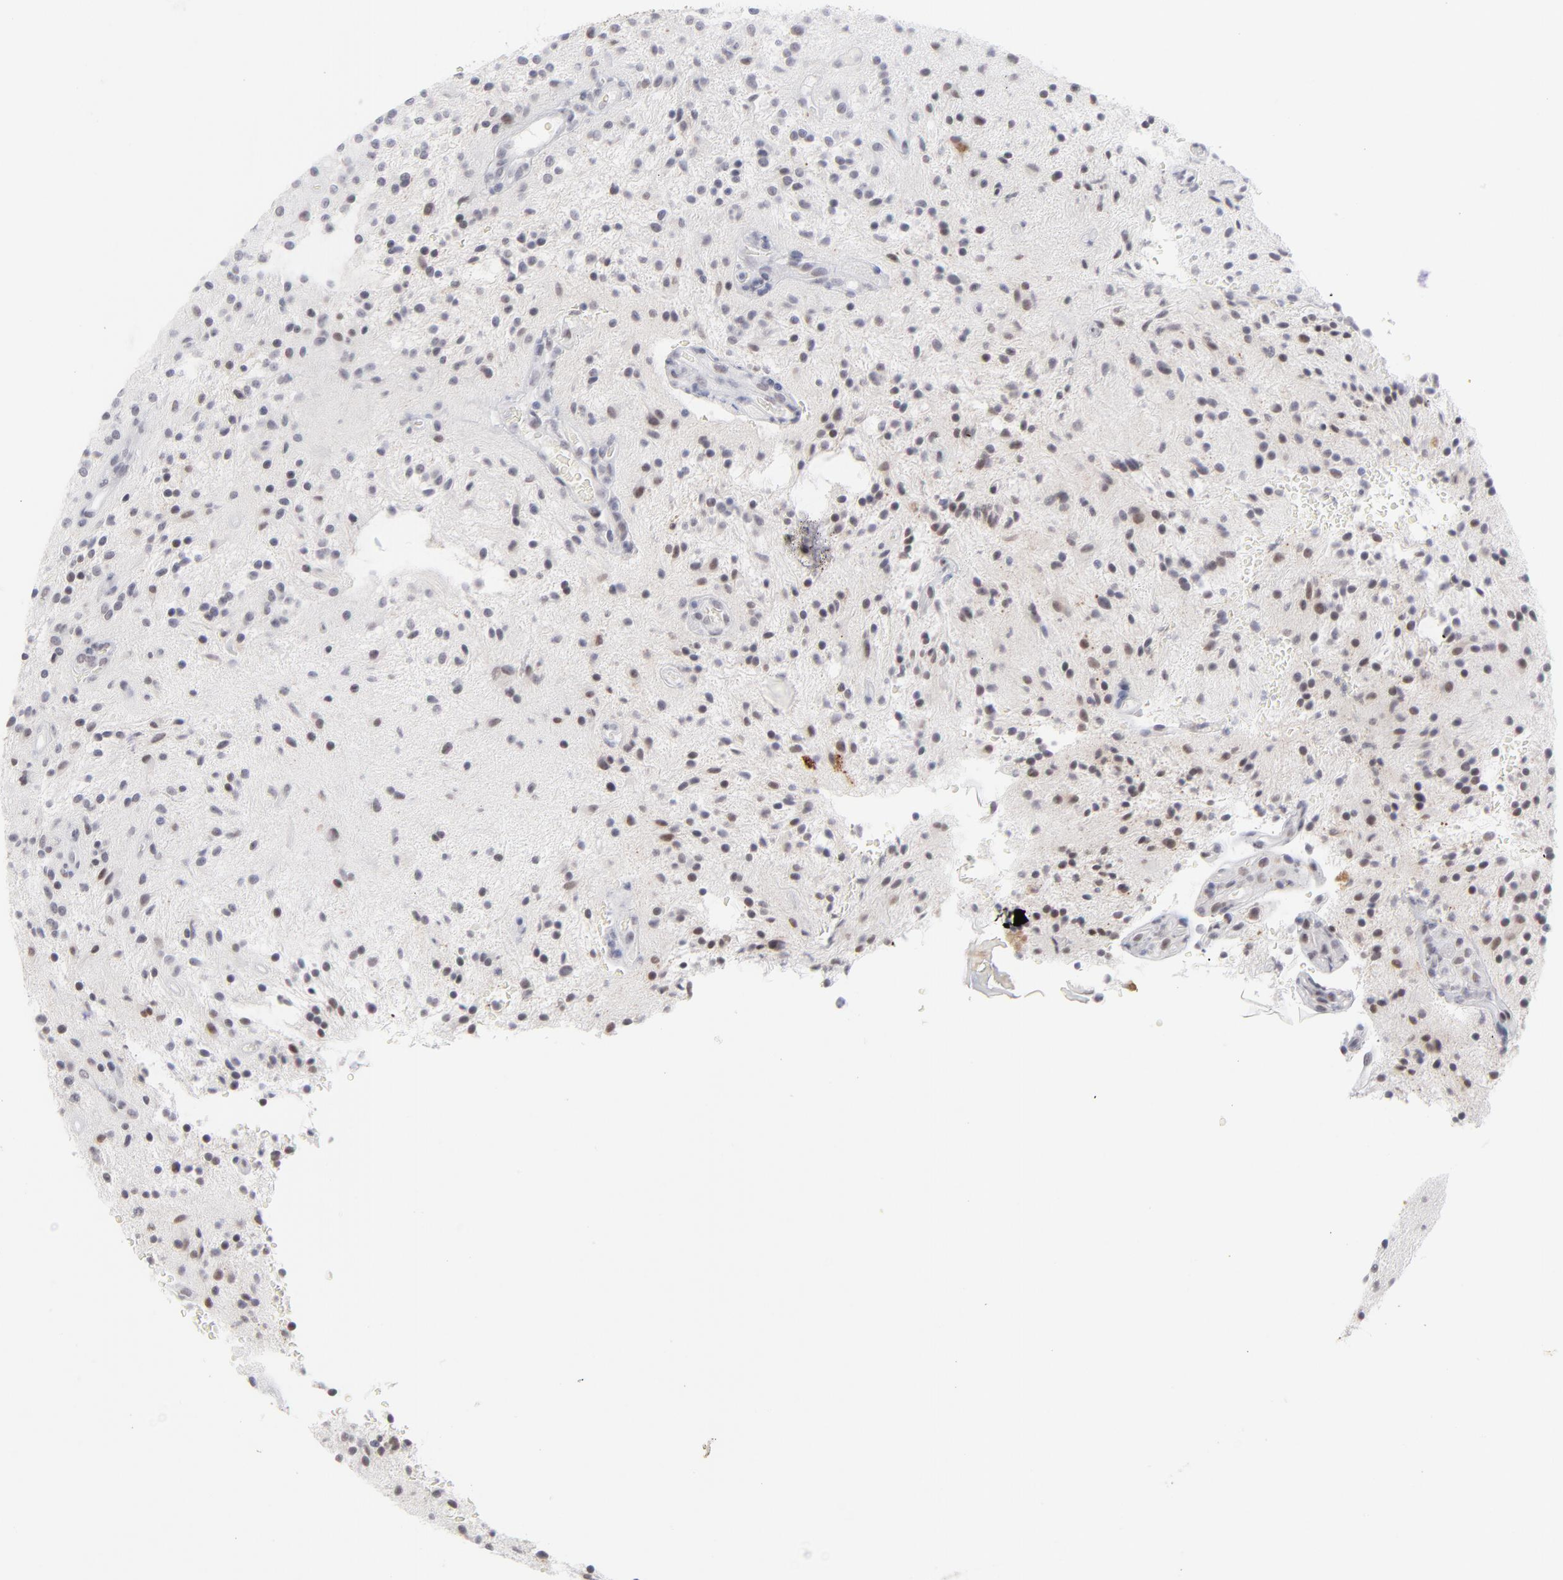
{"staining": {"intensity": "negative", "quantity": "none", "location": "none"}, "tissue": "glioma", "cell_type": "Tumor cells", "image_type": "cancer", "snomed": [{"axis": "morphology", "description": "Glioma, malignant, NOS"}, {"axis": "topography", "description": "Cerebellum"}], "caption": "Malignant glioma stained for a protein using immunohistochemistry (IHC) shows no expression tumor cells.", "gene": "CCR2", "patient": {"sex": "female", "age": 10}}